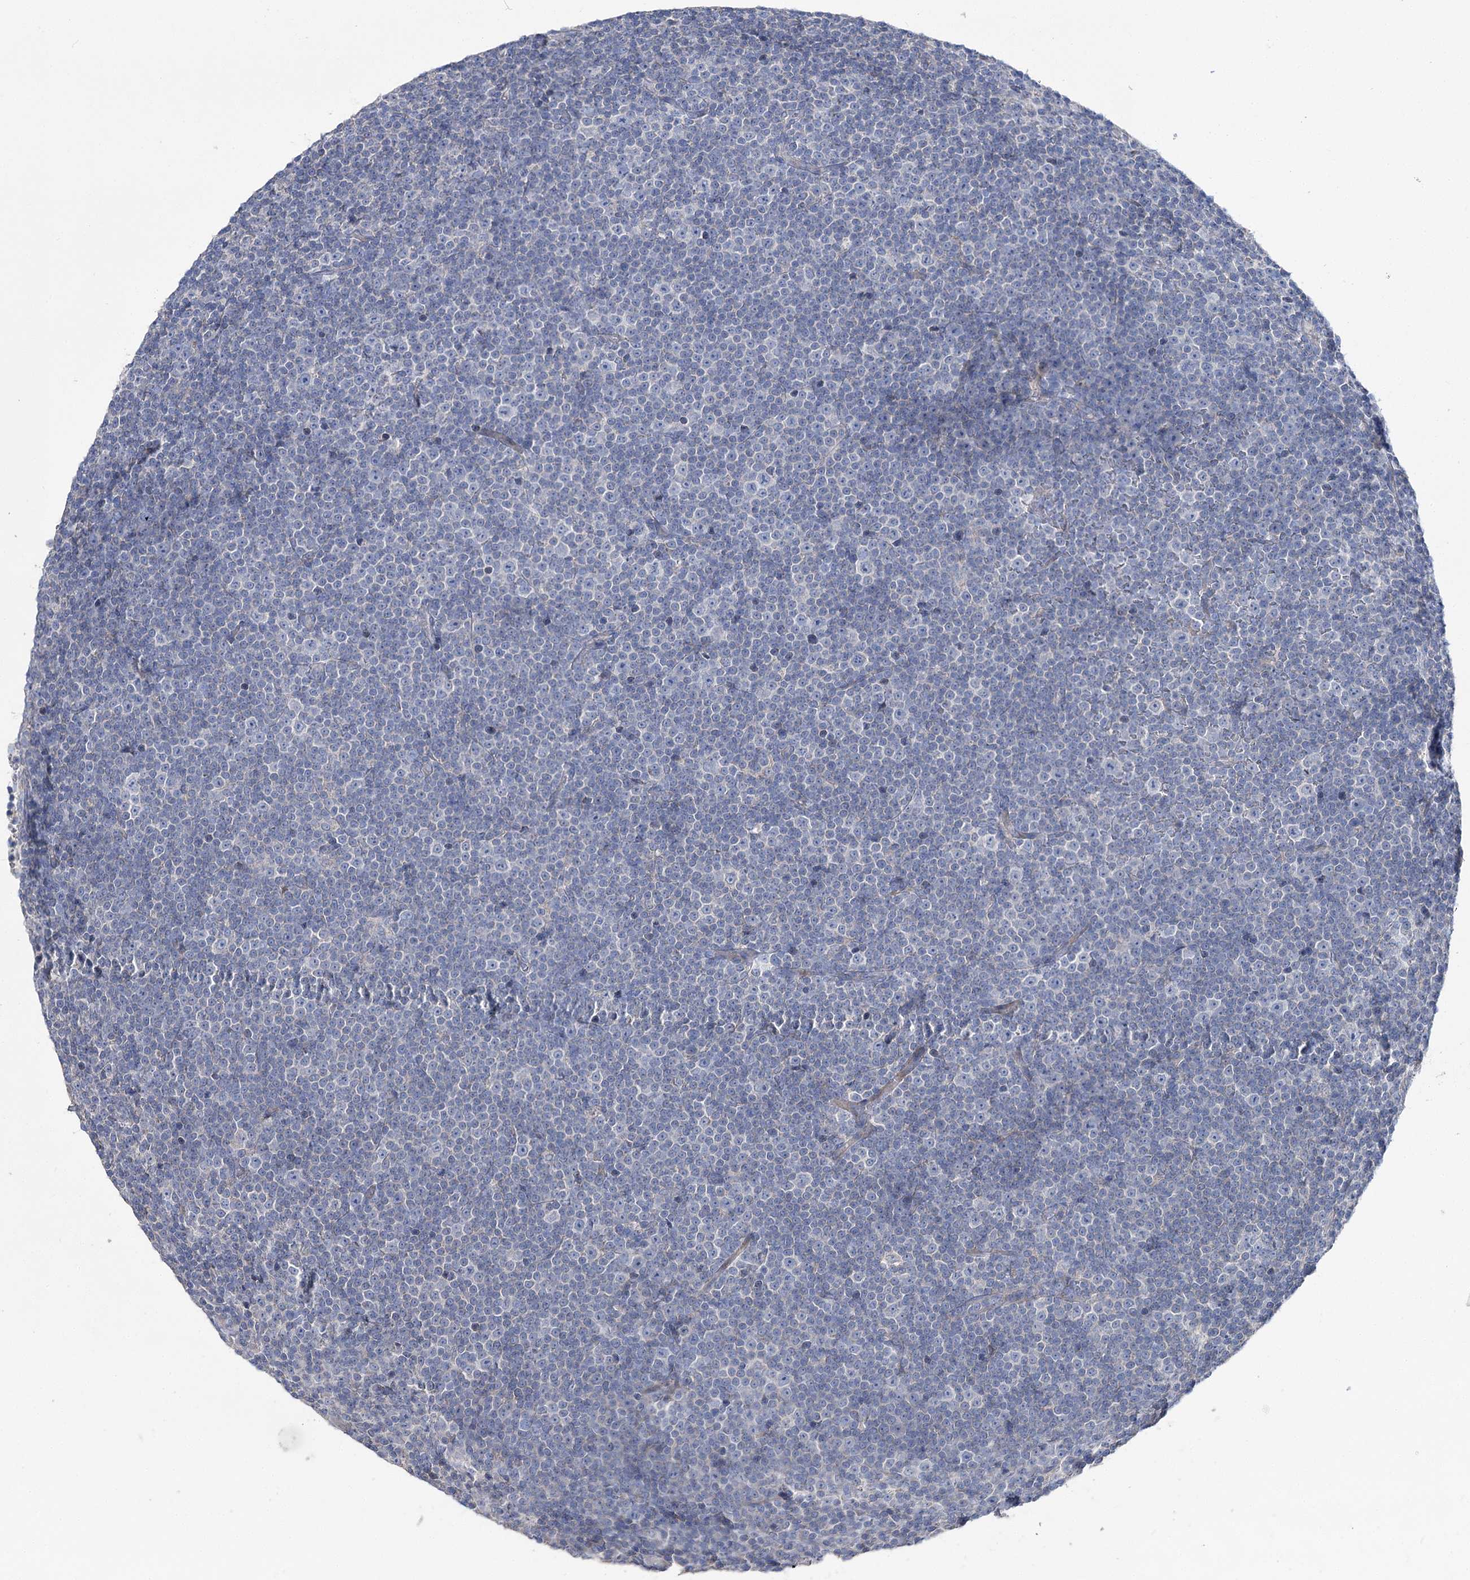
{"staining": {"intensity": "negative", "quantity": "none", "location": "none"}, "tissue": "lymphoma", "cell_type": "Tumor cells", "image_type": "cancer", "snomed": [{"axis": "morphology", "description": "Malignant lymphoma, non-Hodgkin's type, Low grade"}, {"axis": "topography", "description": "Lymph node"}], "caption": "Tumor cells are negative for protein expression in human malignant lymphoma, non-Hodgkin's type (low-grade).", "gene": "NRAP", "patient": {"sex": "female", "age": 67}}